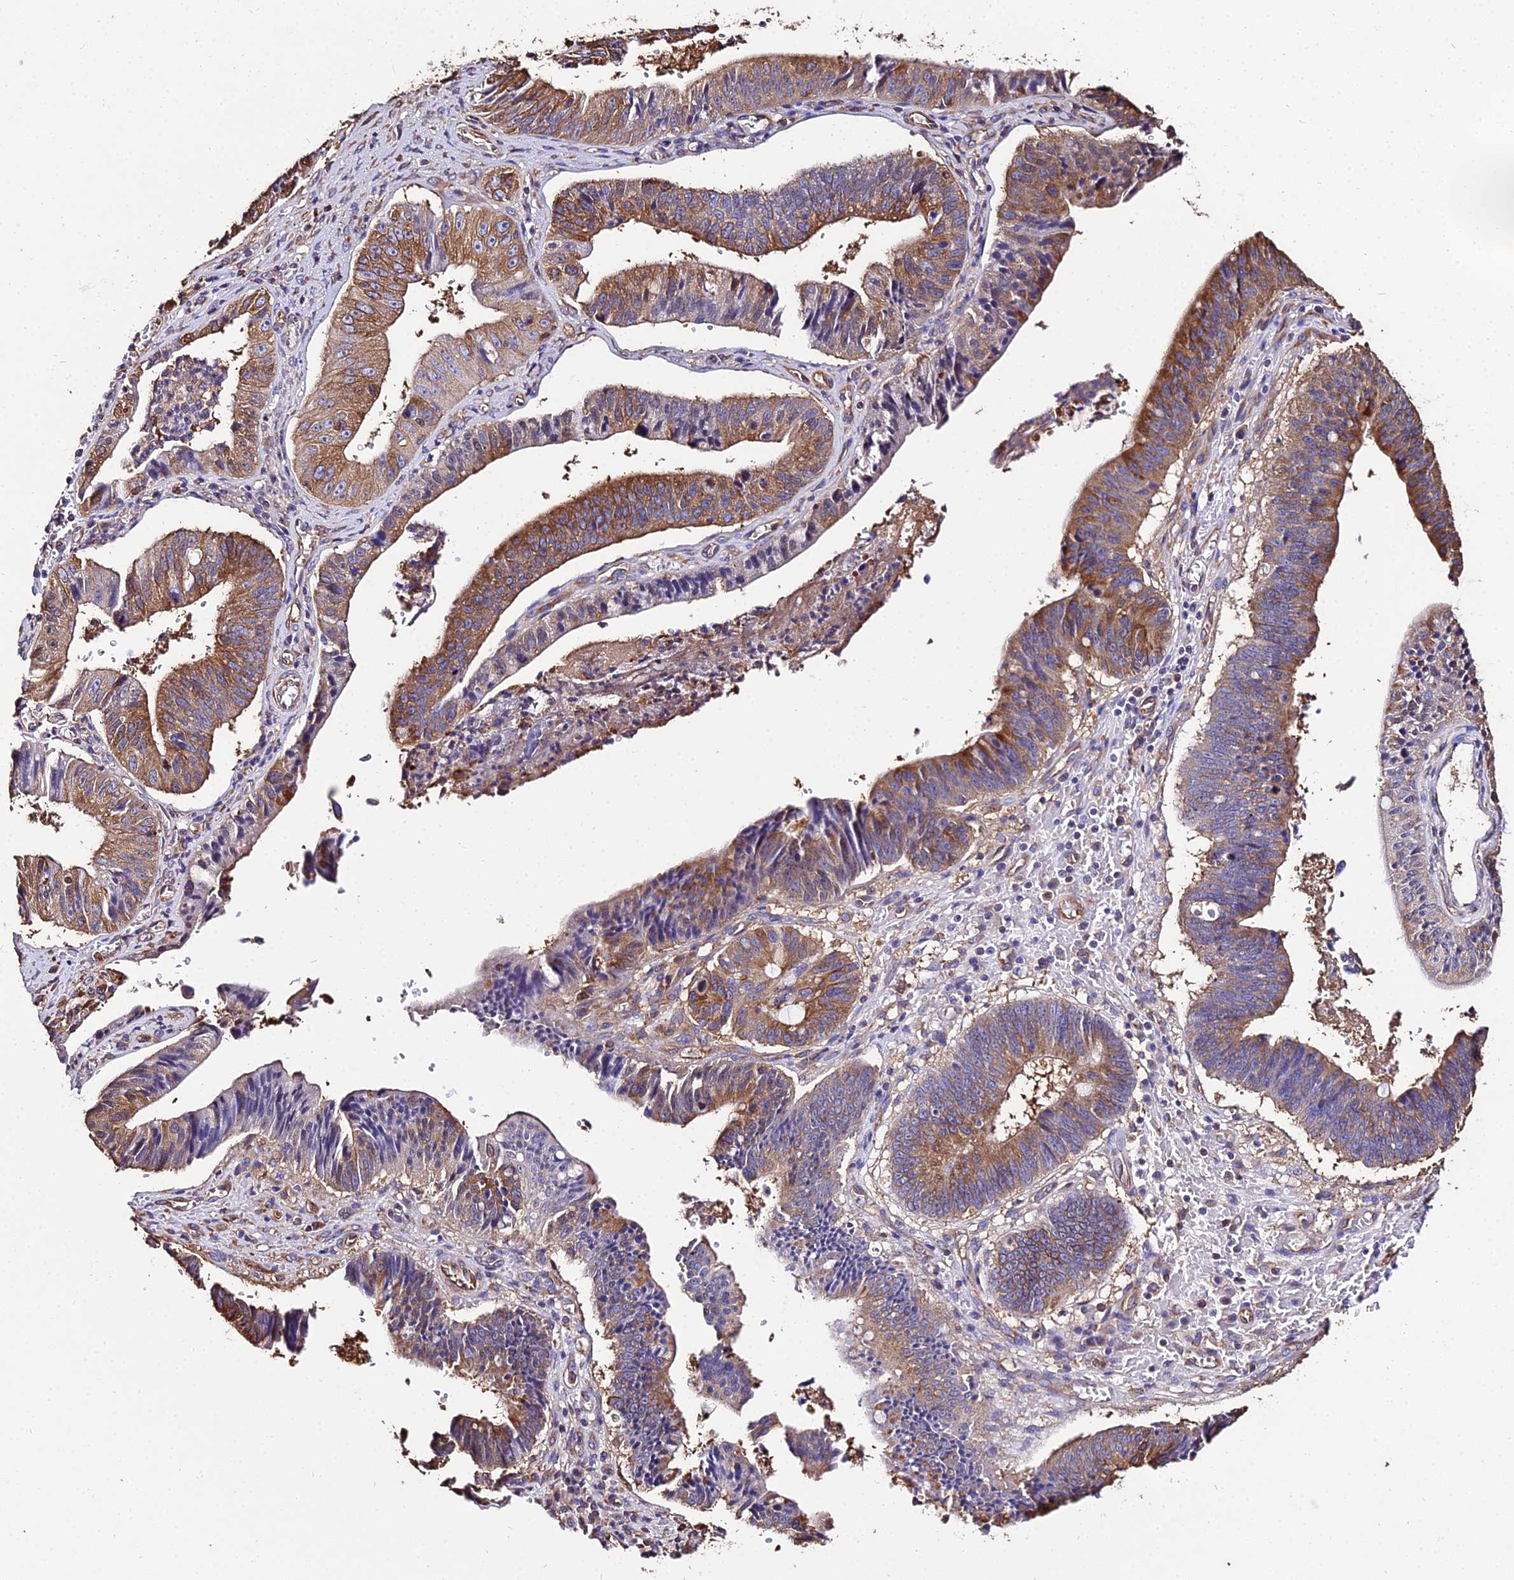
{"staining": {"intensity": "moderate", "quantity": ">75%", "location": "cytoplasmic/membranous"}, "tissue": "stomach cancer", "cell_type": "Tumor cells", "image_type": "cancer", "snomed": [{"axis": "morphology", "description": "Adenocarcinoma, NOS"}, {"axis": "topography", "description": "Stomach"}], "caption": "Stomach adenocarcinoma stained with a brown dye reveals moderate cytoplasmic/membranous positive staining in about >75% of tumor cells.", "gene": "TUBA3D", "patient": {"sex": "male", "age": 59}}